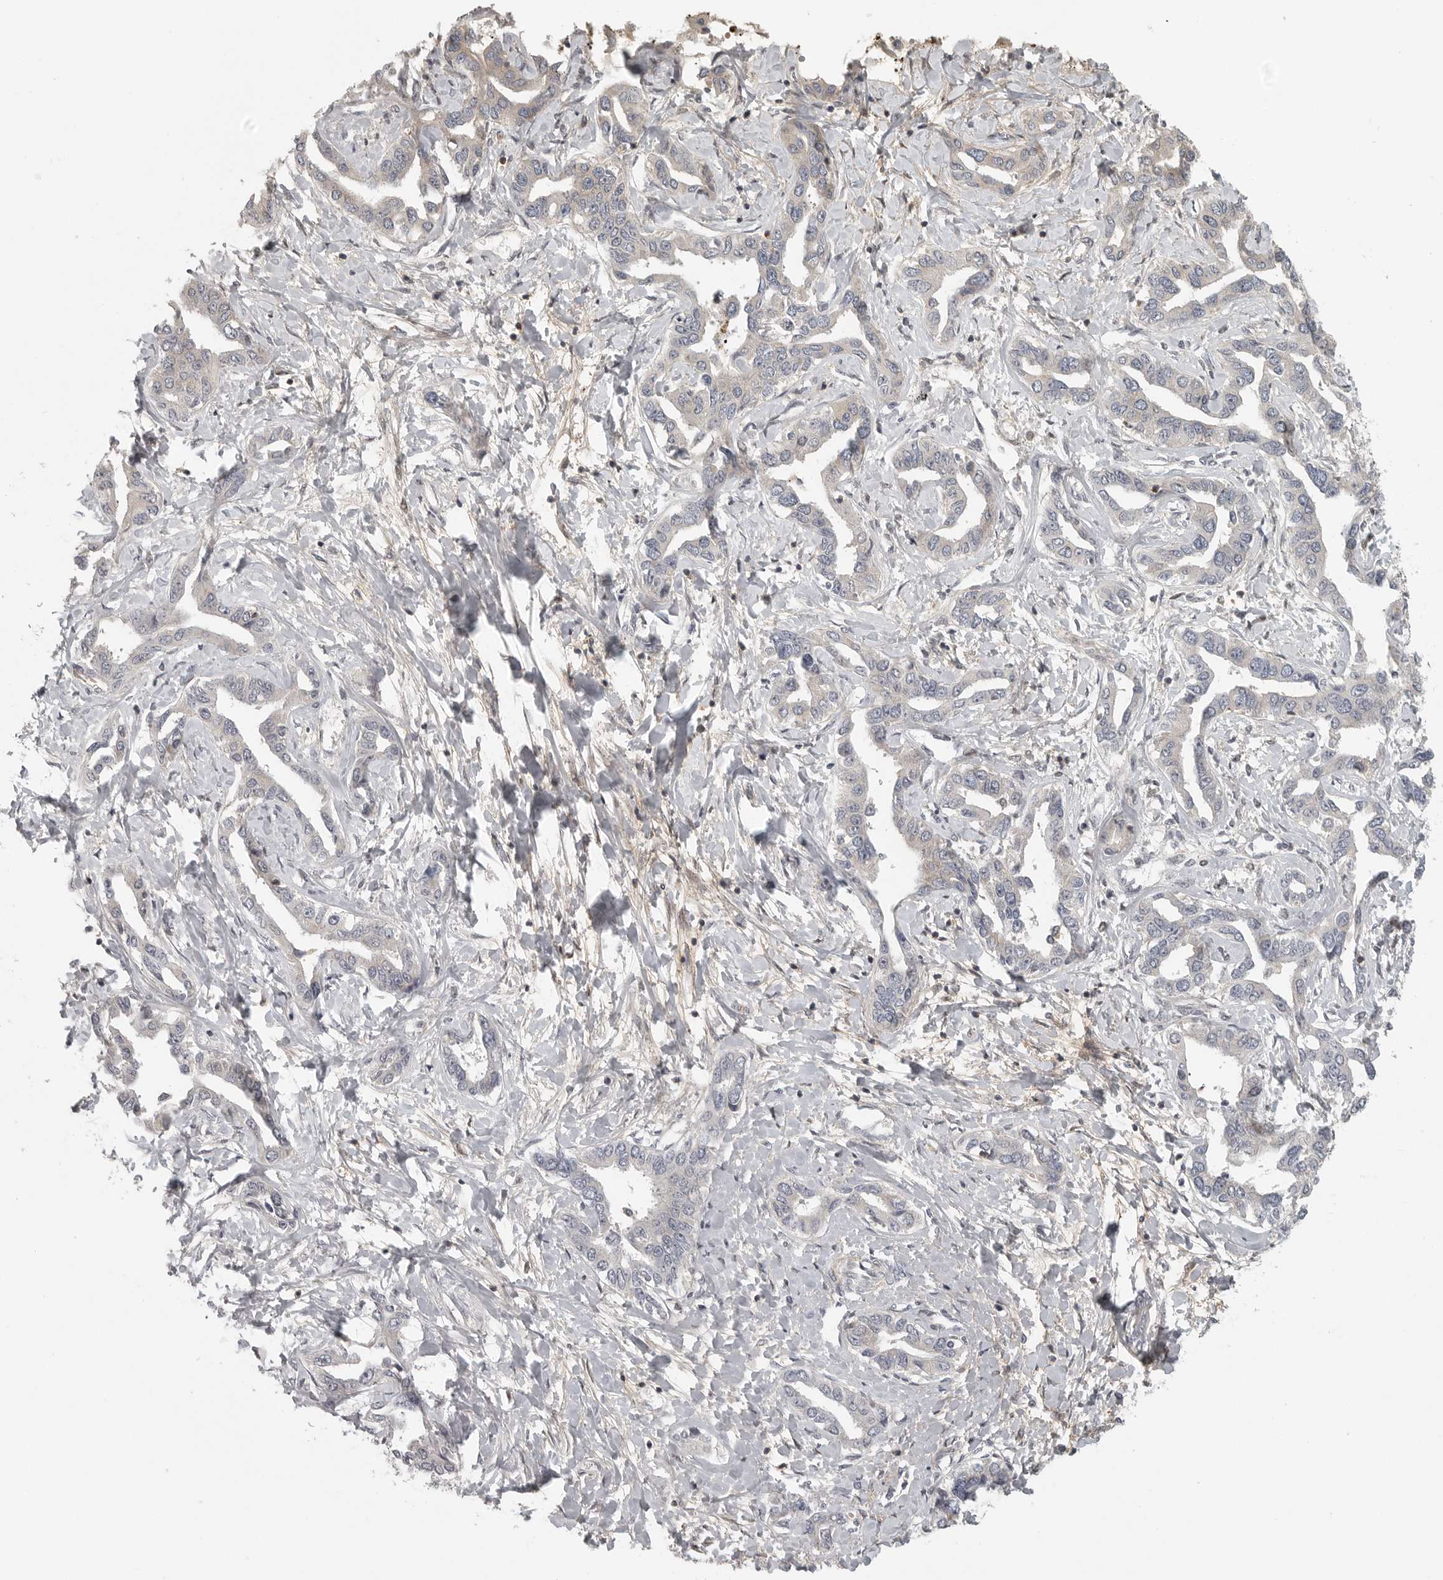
{"staining": {"intensity": "negative", "quantity": "none", "location": "none"}, "tissue": "liver cancer", "cell_type": "Tumor cells", "image_type": "cancer", "snomed": [{"axis": "morphology", "description": "Cholangiocarcinoma"}, {"axis": "topography", "description": "Liver"}], "caption": "The micrograph demonstrates no significant staining in tumor cells of cholangiocarcinoma (liver). (Brightfield microscopy of DAB (3,3'-diaminobenzidine) immunohistochemistry (IHC) at high magnification).", "gene": "UROD", "patient": {"sex": "male", "age": 59}}